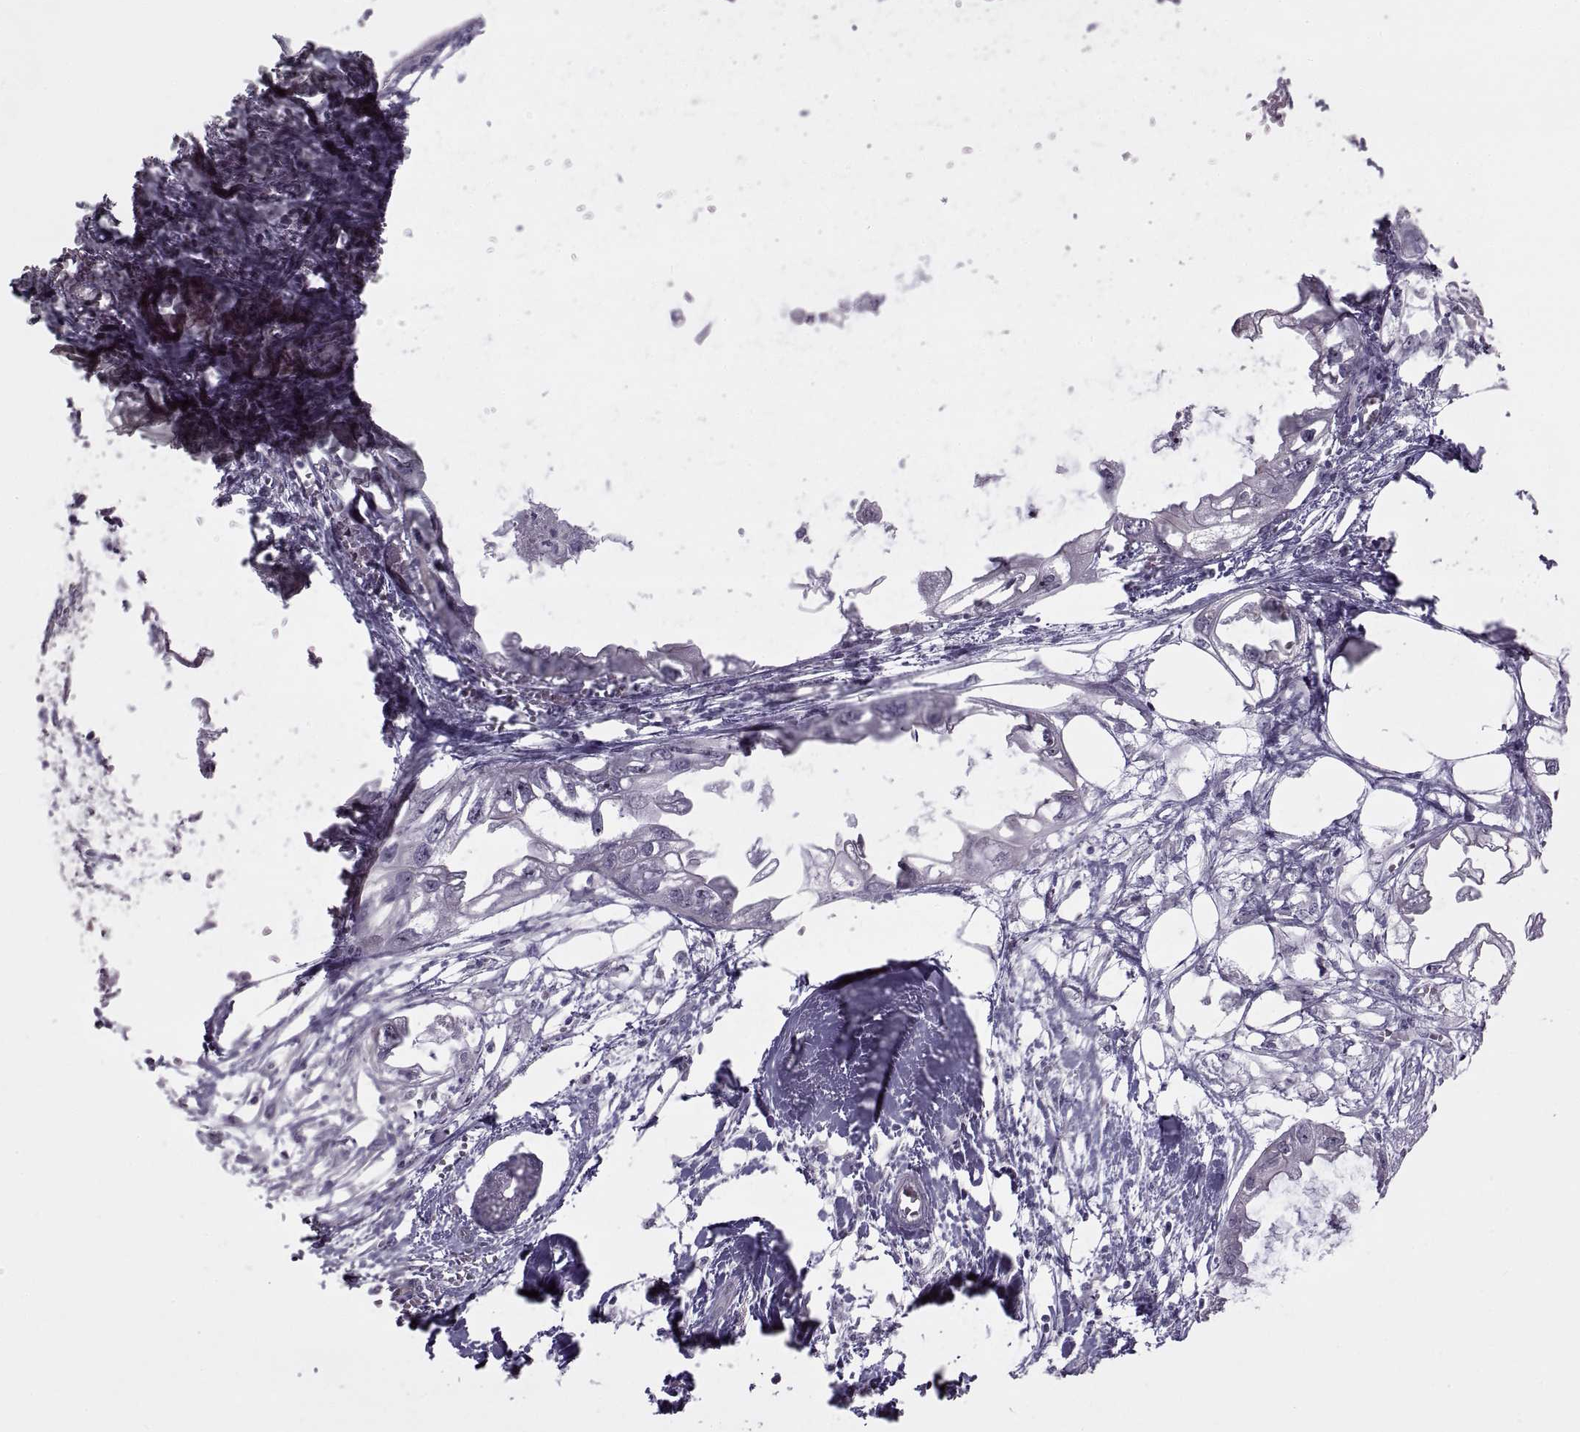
{"staining": {"intensity": "negative", "quantity": "none", "location": "none"}, "tissue": "endometrial cancer", "cell_type": "Tumor cells", "image_type": "cancer", "snomed": [{"axis": "morphology", "description": "Adenocarcinoma, NOS"}, {"axis": "morphology", "description": "Adenocarcinoma, metastatic, NOS"}, {"axis": "topography", "description": "Adipose tissue"}, {"axis": "topography", "description": "Endometrium"}], "caption": "A high-resolution image shows immunohistochemistry staining of endometrial adenocarcinoma, which displays no significant expression in tumor cells.", "gene": "ASIC2", "patient": {"sex": "female", "age": 67}}